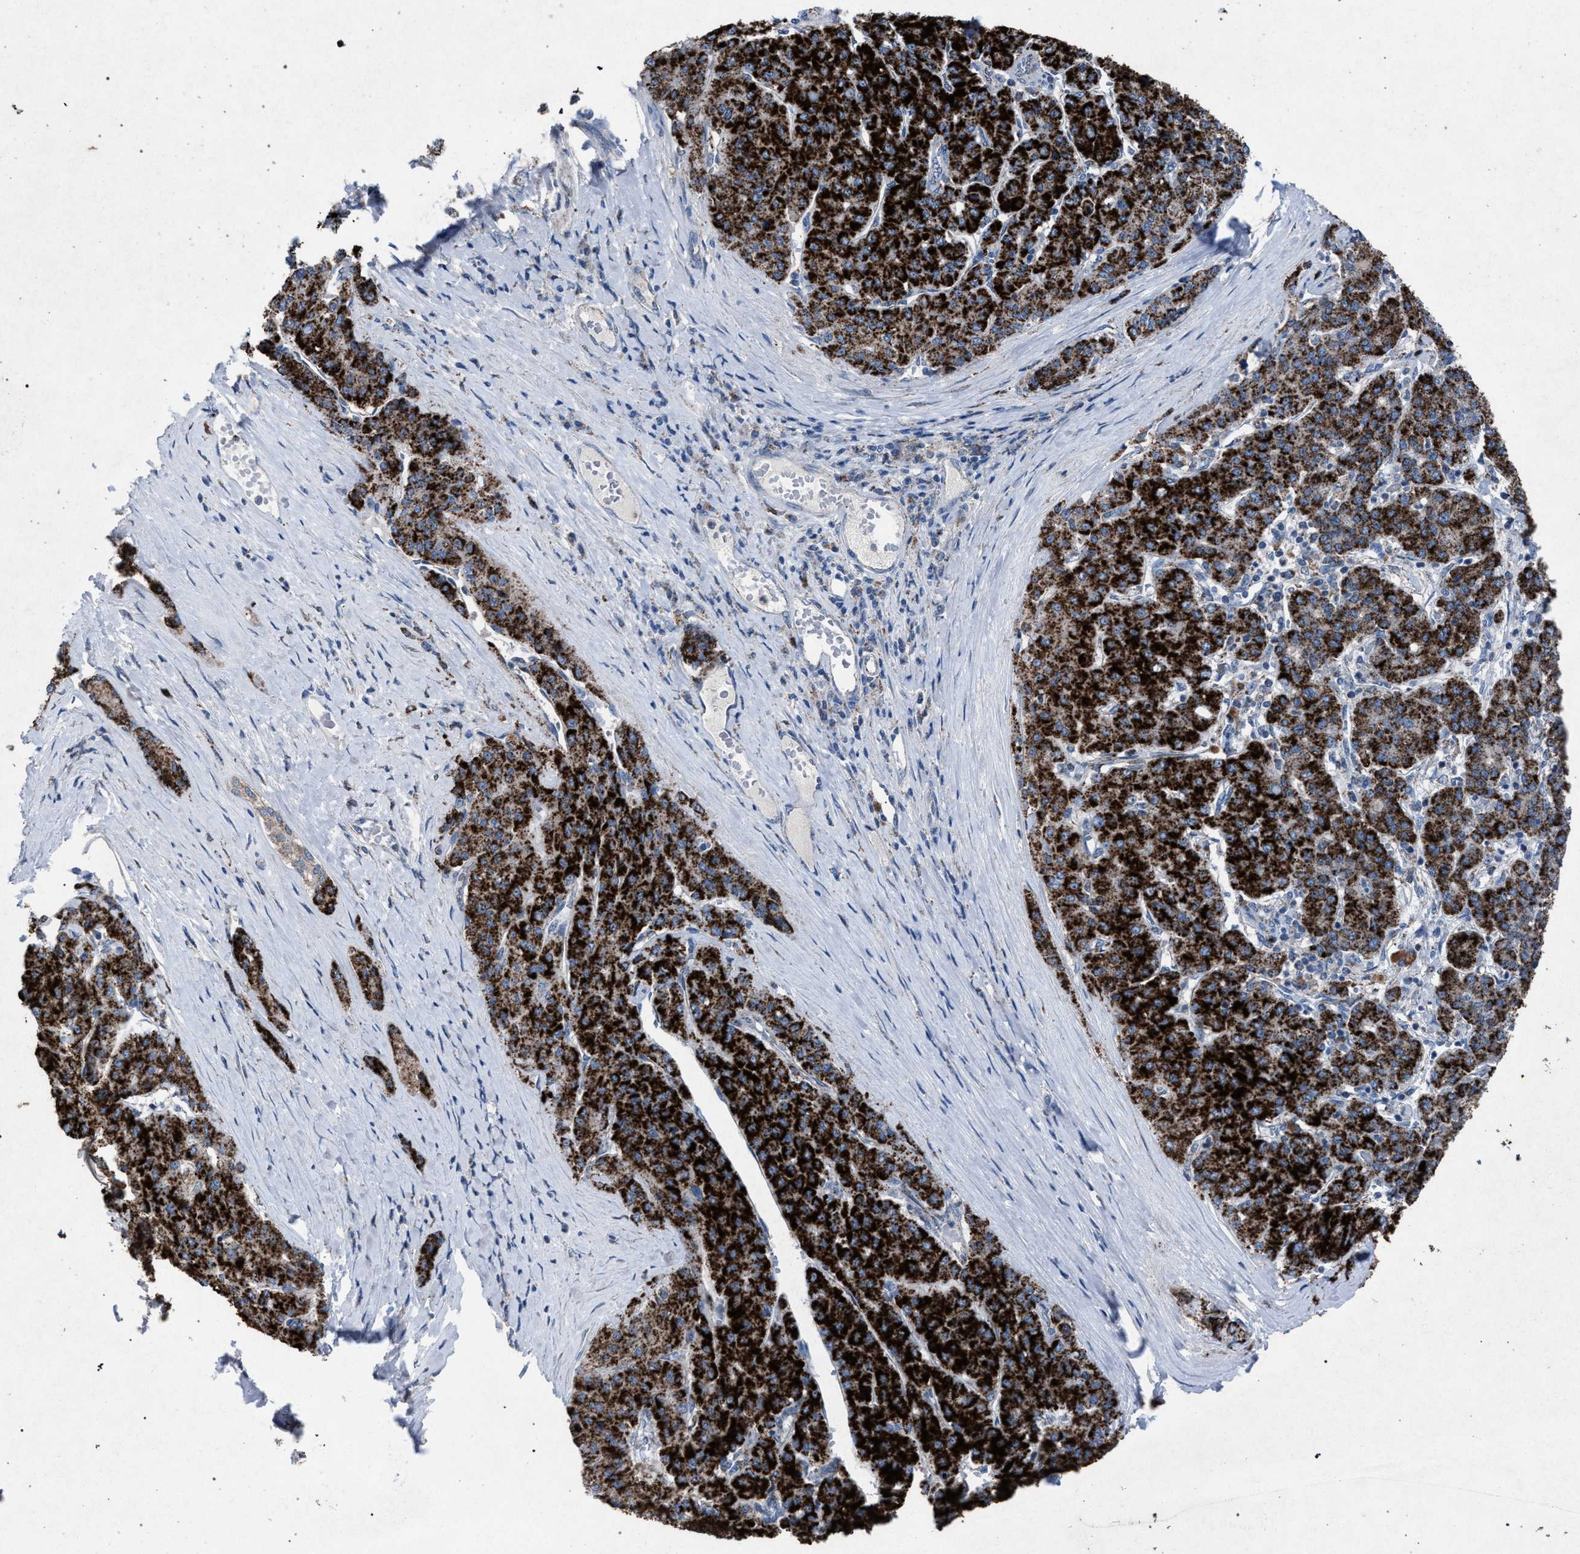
{"staining": {"intensity": "strong", "quantity": ">75%", "location": "cytoplasmic/membranous"}, "tissue": "liver cancer", "cell_type": "Tumor cells", "image_type": "cancer", "snomed": [{"axis": "morphology", "description": "Carcinoma, Hepatocellular, NOS"}, {"axis": "topography", "description": "Liver"}], "caption": "Protein expression analysis of liver cancer (hepatocellular carcinoma) shows strong cytoplasmic/membranous staining in approximately >75% of tumor cells. The staining was performed using DAB (3,3'-diaminobenzidine) to visualize the protein expression in brown, while the nuclei were stained in blue with hematoxylin (Magnification: 20x).", "gene": "HSD17B4", "patient": {"sex": "male", "age": 65}}